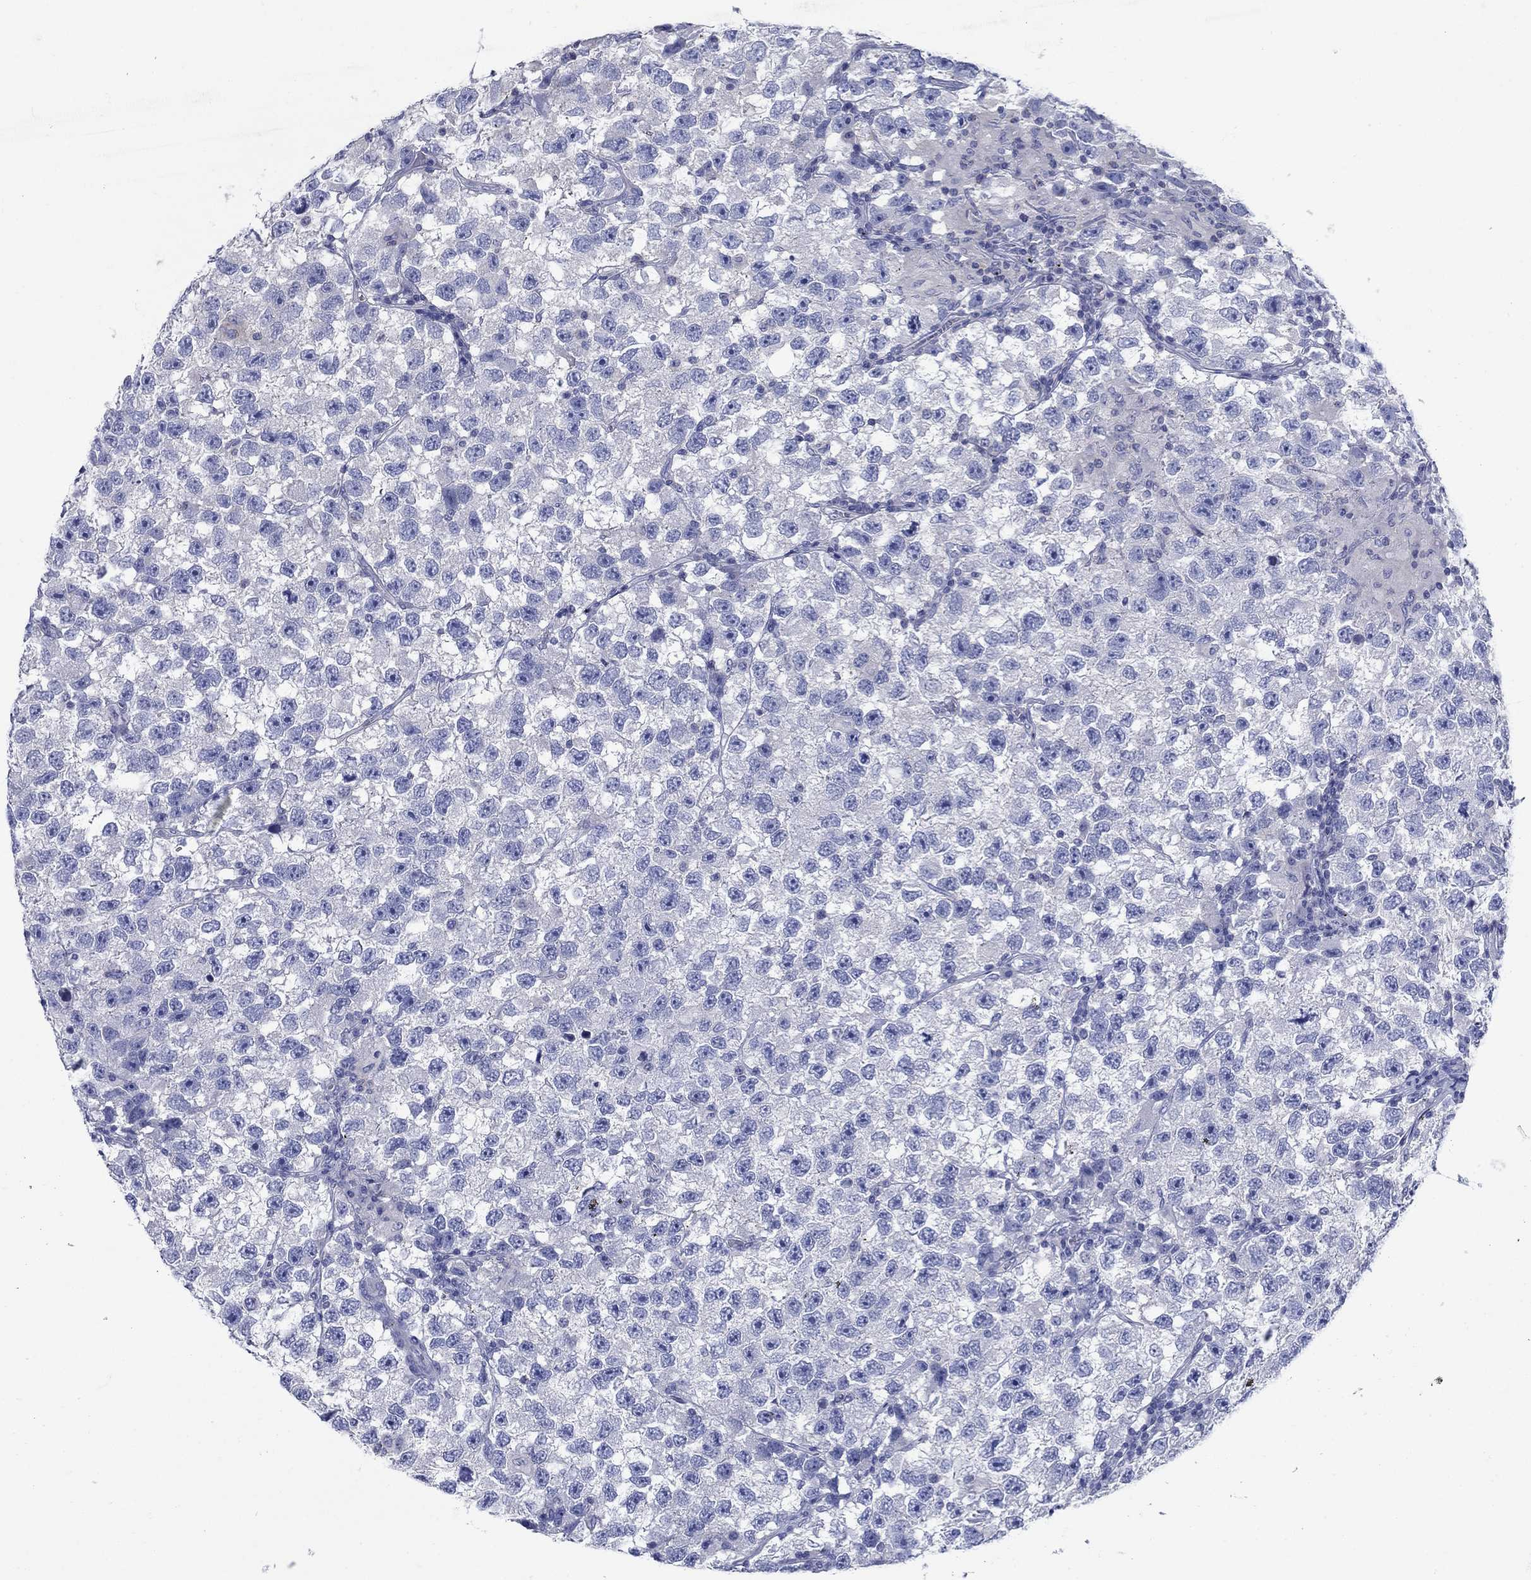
{"staining": {"intensity": "negative", "quantity": "none", "location": "none"}, "tissue": "testis cancer", "cell_type": "Tumor cells", "image_type": "cancer", "snomed": [{"axis": "morphology", "description": "Seminoma, NOS"}, {"axis": "topography", "description": "Testis"}], "caption": "High power microscopy photomicrograph of an immunohistochemistry (IHC) photomicrograph of seminoma (testis), revealing no significant staining in tumor cells. (DAB IHC with hematoxylin counter stain).", "gene": "SULT2B1", "patient": {"sex": "male", "age": 26}}